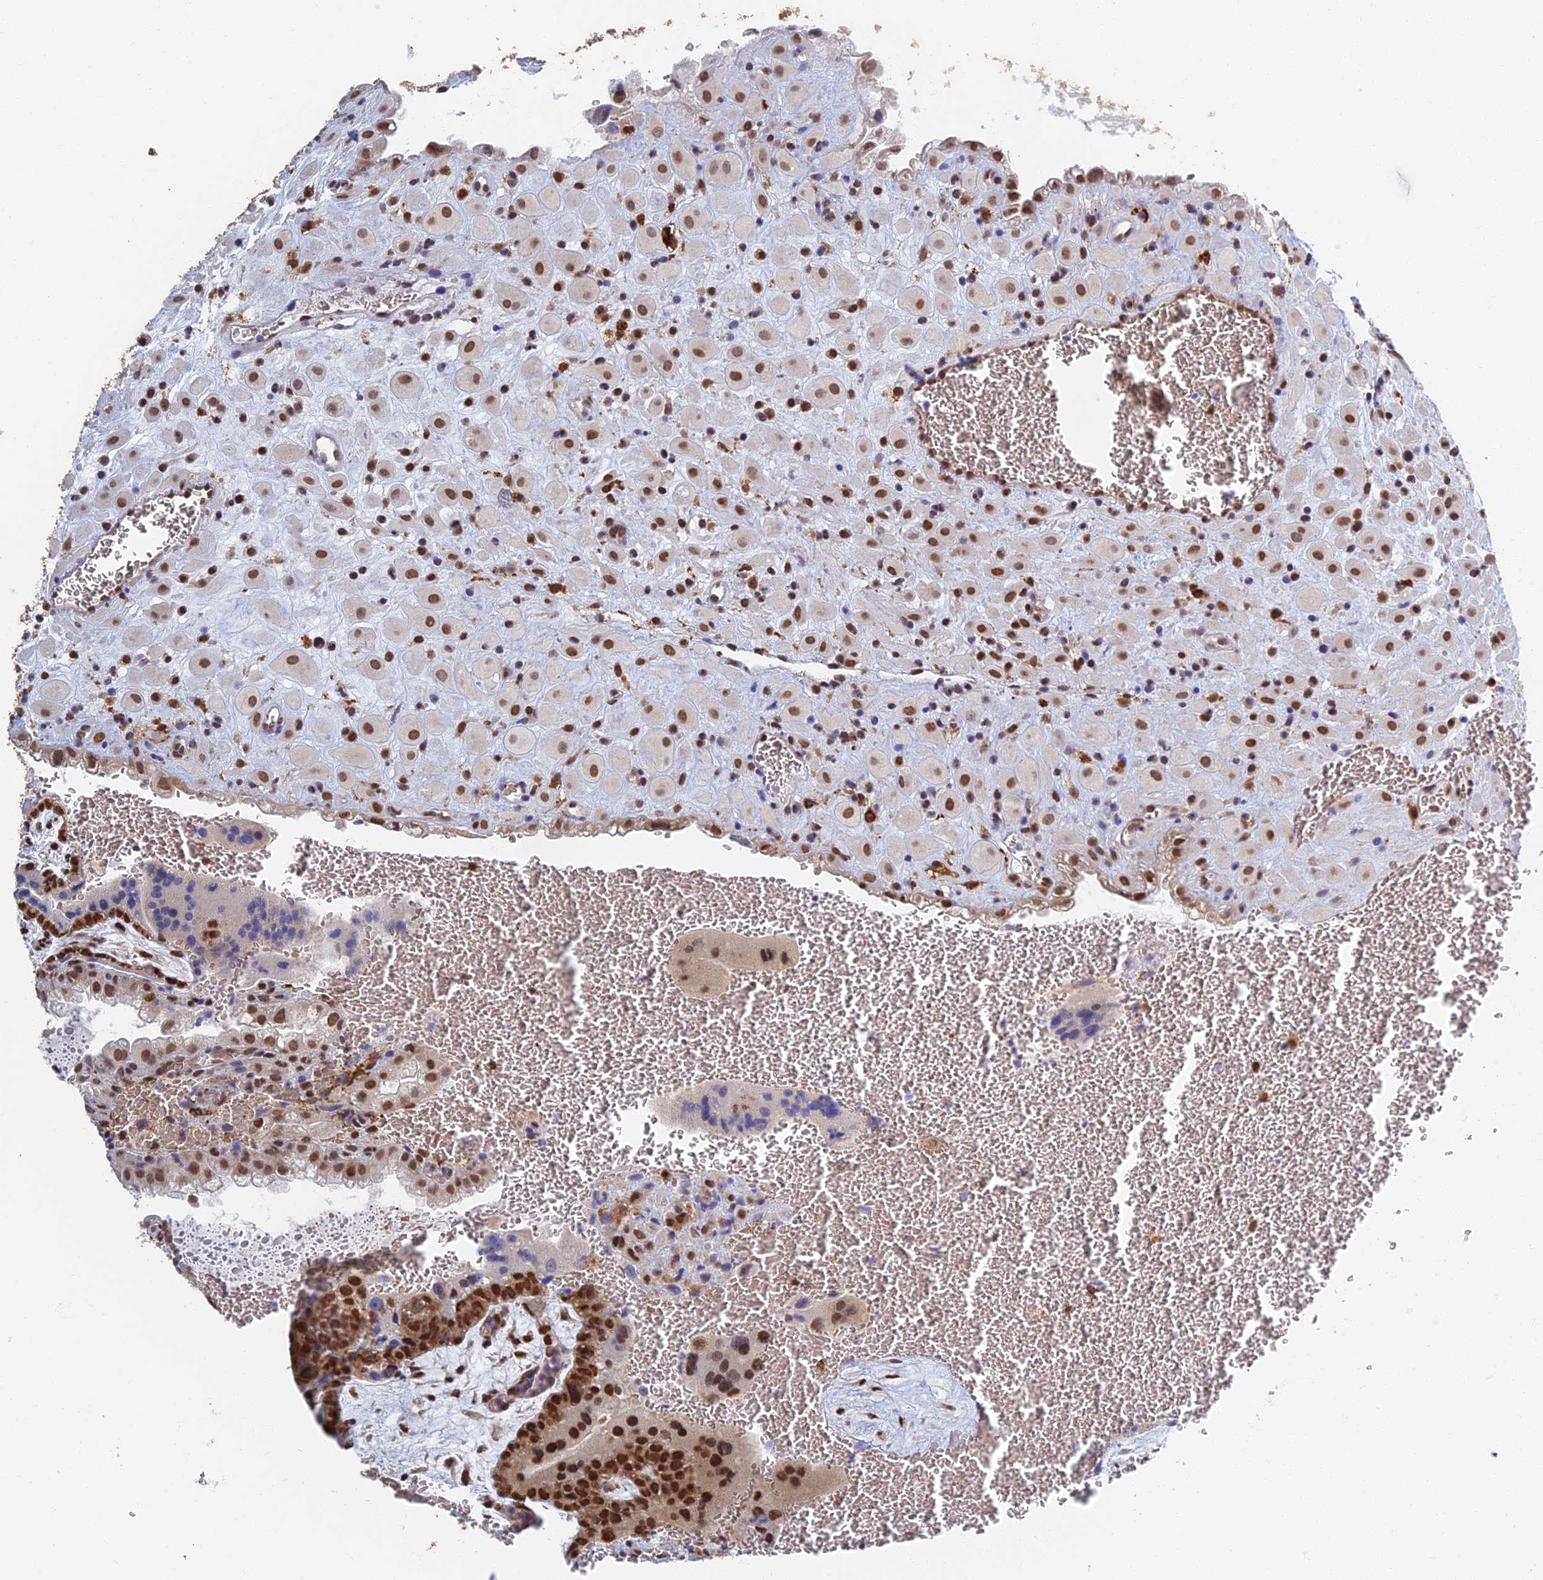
{"staining": {"intensity": "moderate", "quantity": ">75%", "location": "nuclear"}, "tissue": "placenta", "cell_type": "Decidual cells", "image_type": "normal", "snomed": [{"axis": "morphology", "description": "Normal tissue, NOS"}, {"axis": "topography", "description": "Placenta"}], "caption": "High-magnification brightfield microscopy of unremarkable placenta stained with DAB (brown) and counterstained with hematoxylin (blue). decidual cells exhibit moderate nuclear expression is seen in about>75% of cells. Using DAB (brown) and hematoxylin (blue) stains, captured at high magnification using brightfield microscopy.", "gene": "GPATCH1", "patient": {"sex": "female", "age": 35}}